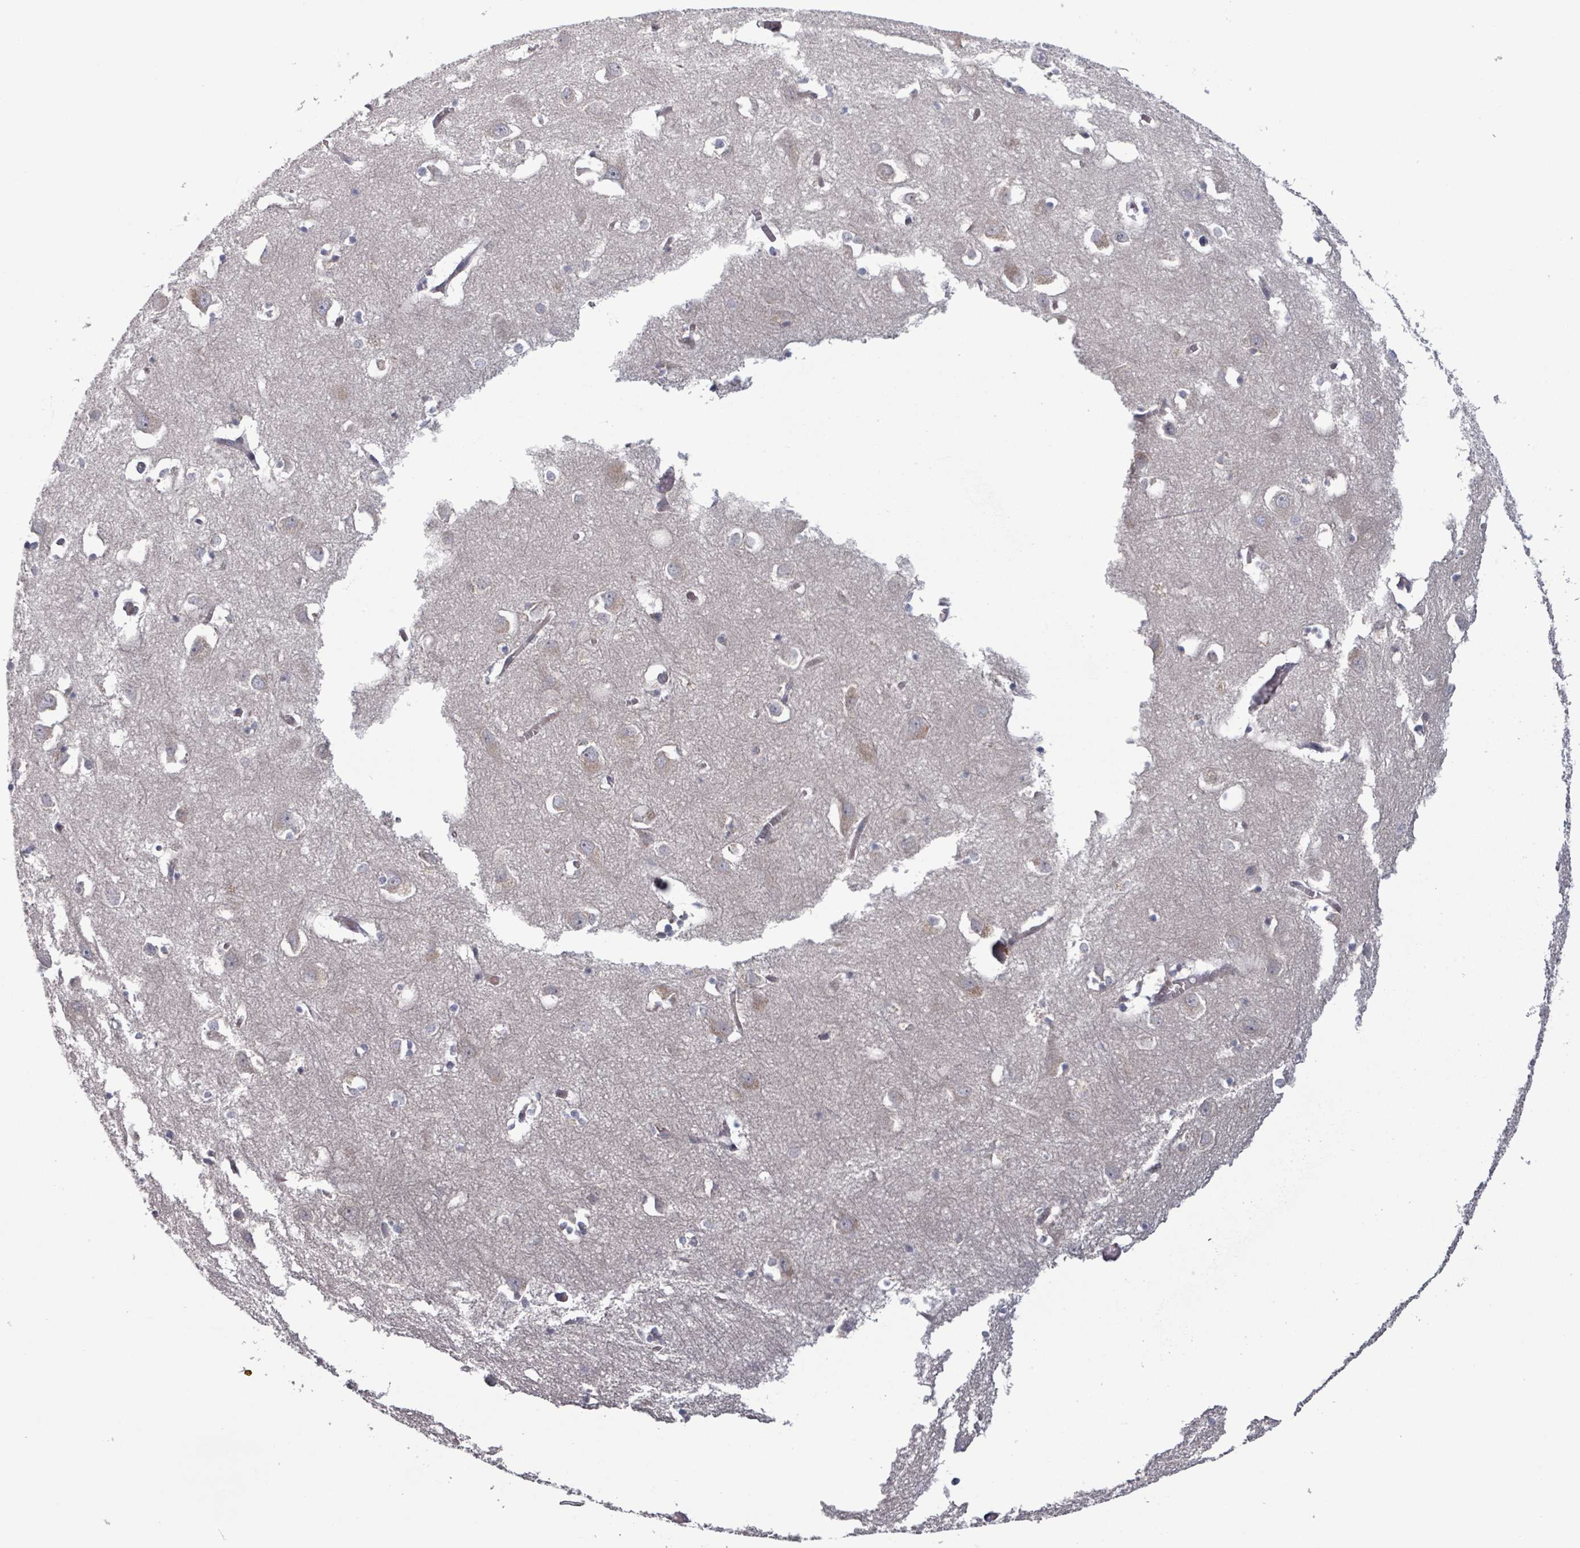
{"staining": {"intensity": "negative", "quantity": "none", "location": "none"}, "tissue": "cerebral cortex", "cell_type": "Endothelial cells", "image_type": "normal", "snomed": [{"axis": "morphology", "description": "Normal tissue, NOS"}, {"axis": "topography", "description": "Cerebral cortex"}], "caption": "Immunohistochemical staining of unremarkable cerebral cortex displays no significant positivity in endothelial cells. (DAB IHC visualized using brightfield microscopy, high magnification).", "gene": "FKBP1A", "patient": {"sex": "male", "age": 70}}